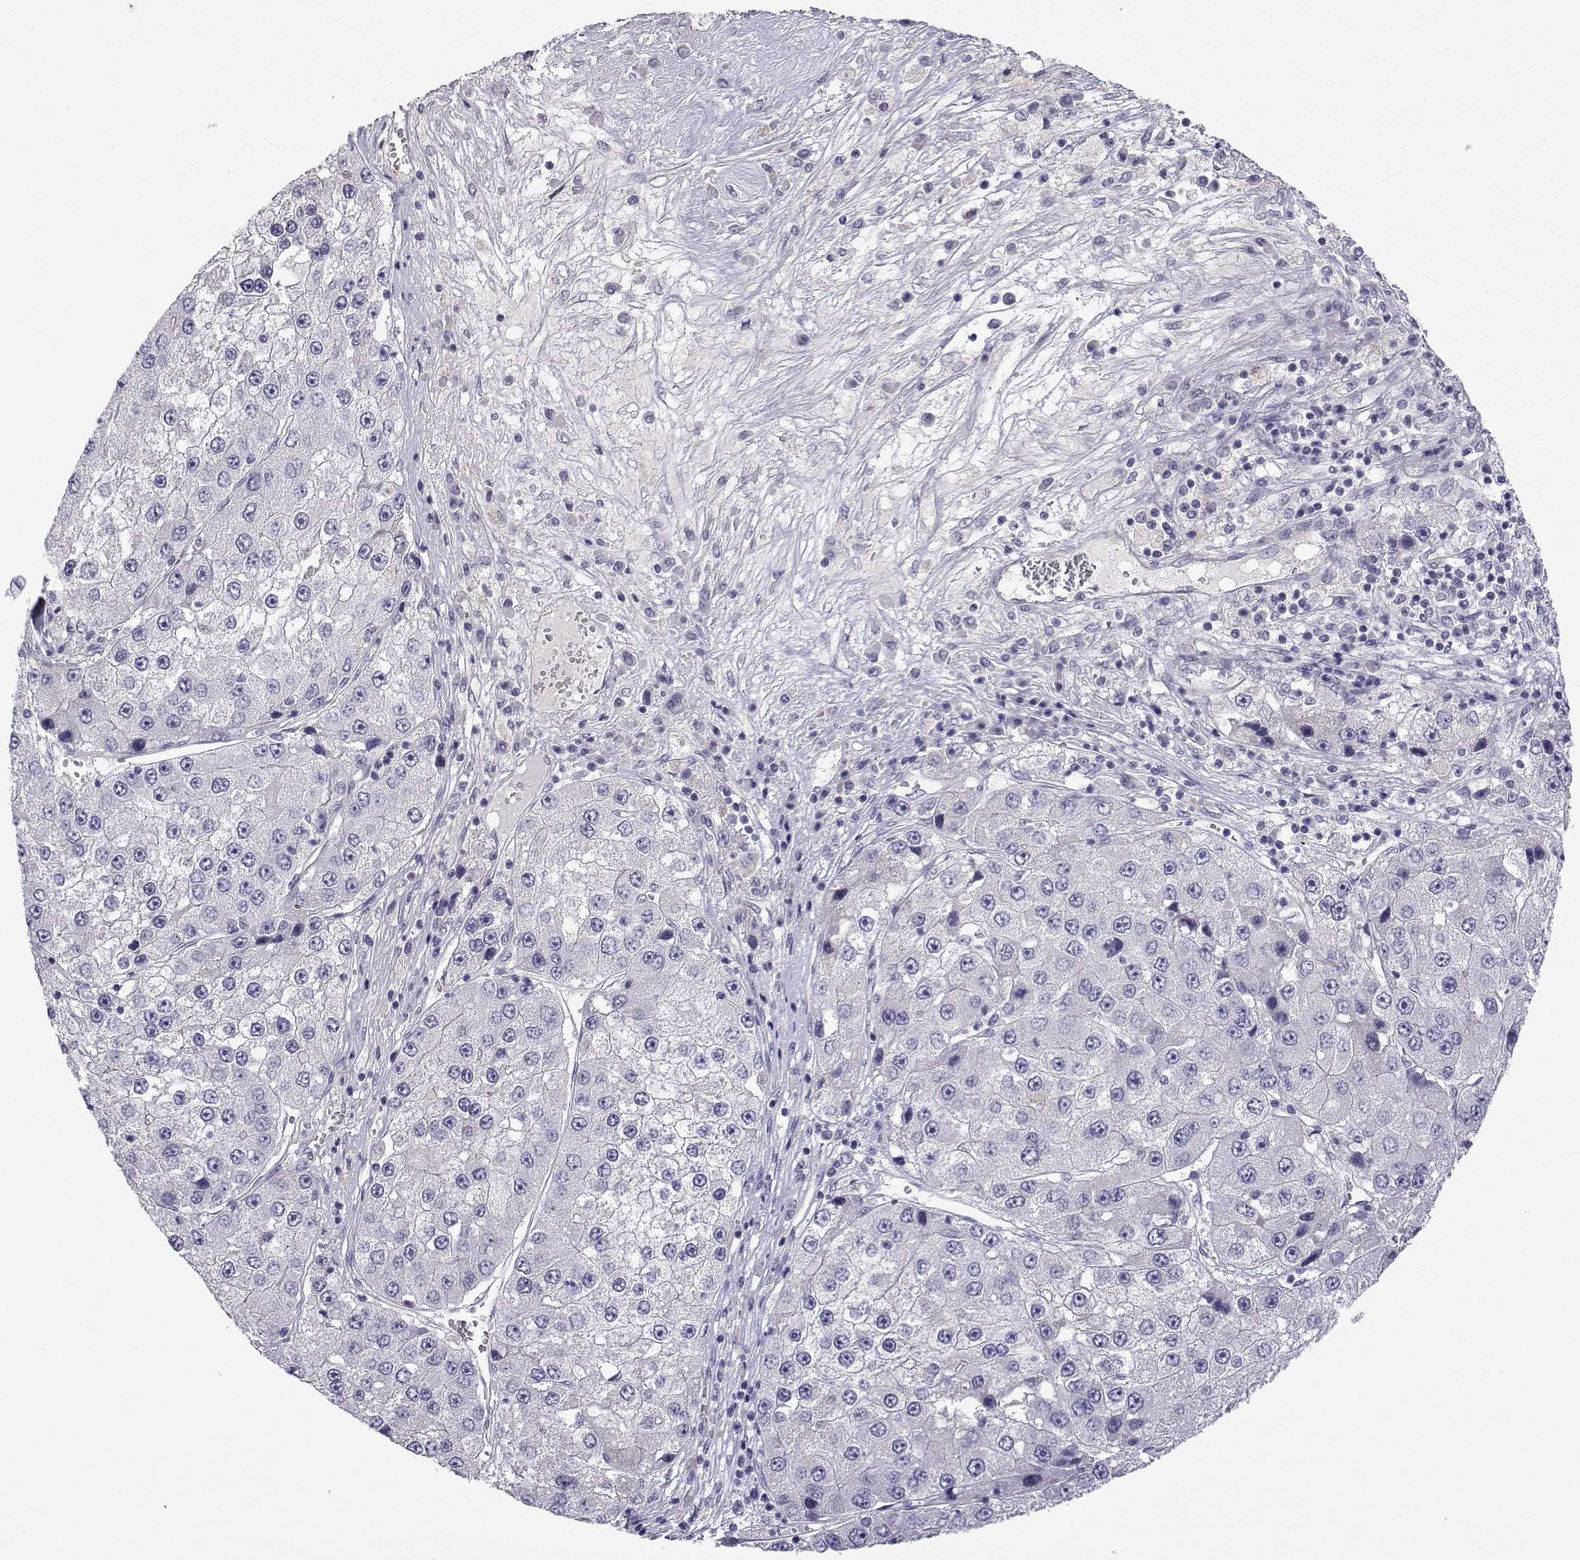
{"staining": {"intensity": "negative", "quantity": "none", "location": "none"}, "tissue": "liver cancer", "cell_type": "Tumor cells", "image_type": "cancer", "snomed": [{"axis": "morphology", "description": "Carcinoma, Hepatocellular, NOS"}, {"axis": "topography", "description": "Liver"}], "caption": "IHC micrograph of liver cancer stained for a protein (brown), which reveals no expression in tumor cells.", "gene": "SPACA7", "patient": {"sex": "female", "age": 73}}